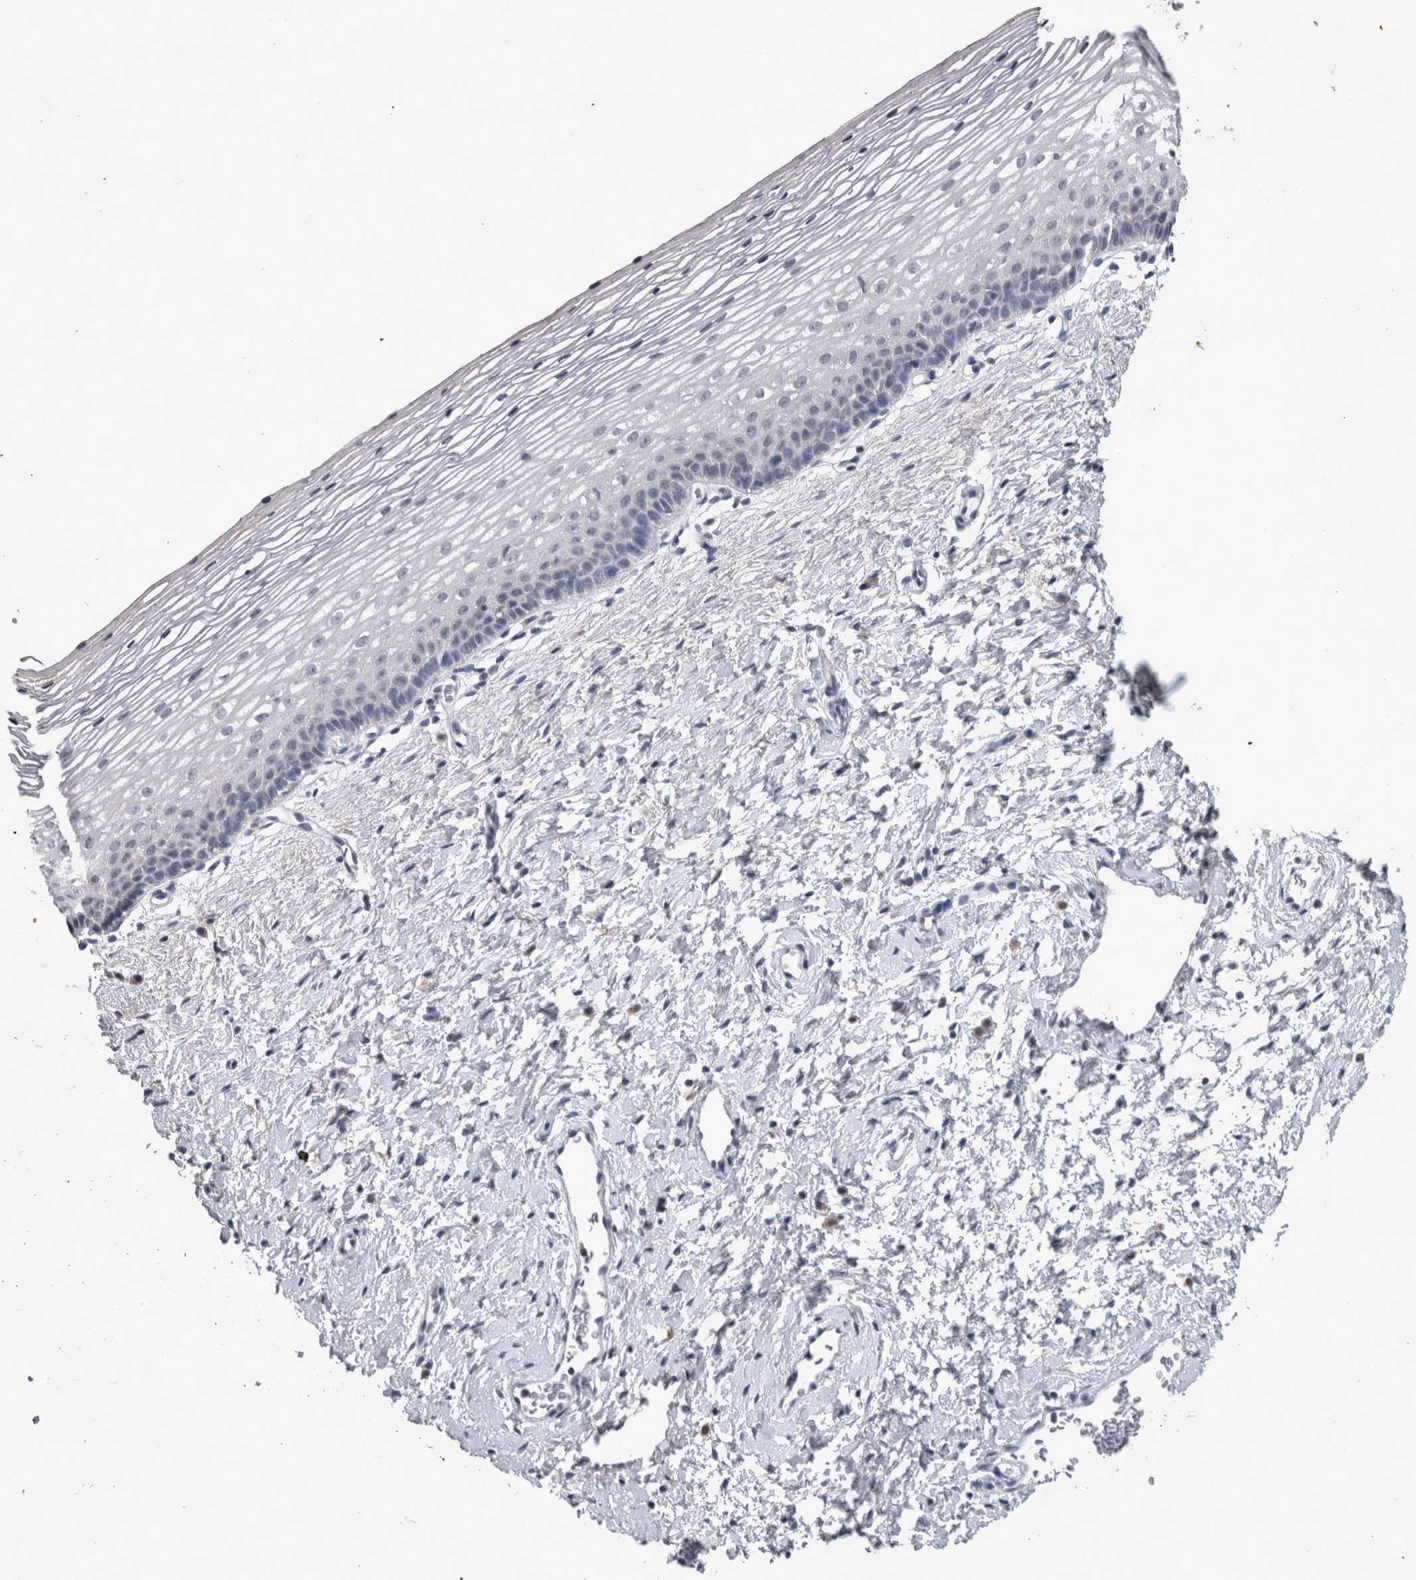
{"staining": {"intensity": "negative", "quantity": "none", "location": "none"}, "tissue": "cervix", "cell_type": "Glandular cells", "image_type": "normal", "snomed": [{"axis": "morphology", "description": "Normal tissue, NOS"}, {"axis": "topography", "description": "Cervix"}], "caption": "High power microscopy image of an IHC micrograph of normal cervix, revealing no significant positivity in glandular cells.", "gene": "WNT7A", "patient": {"sex": "female", "age": 72}}